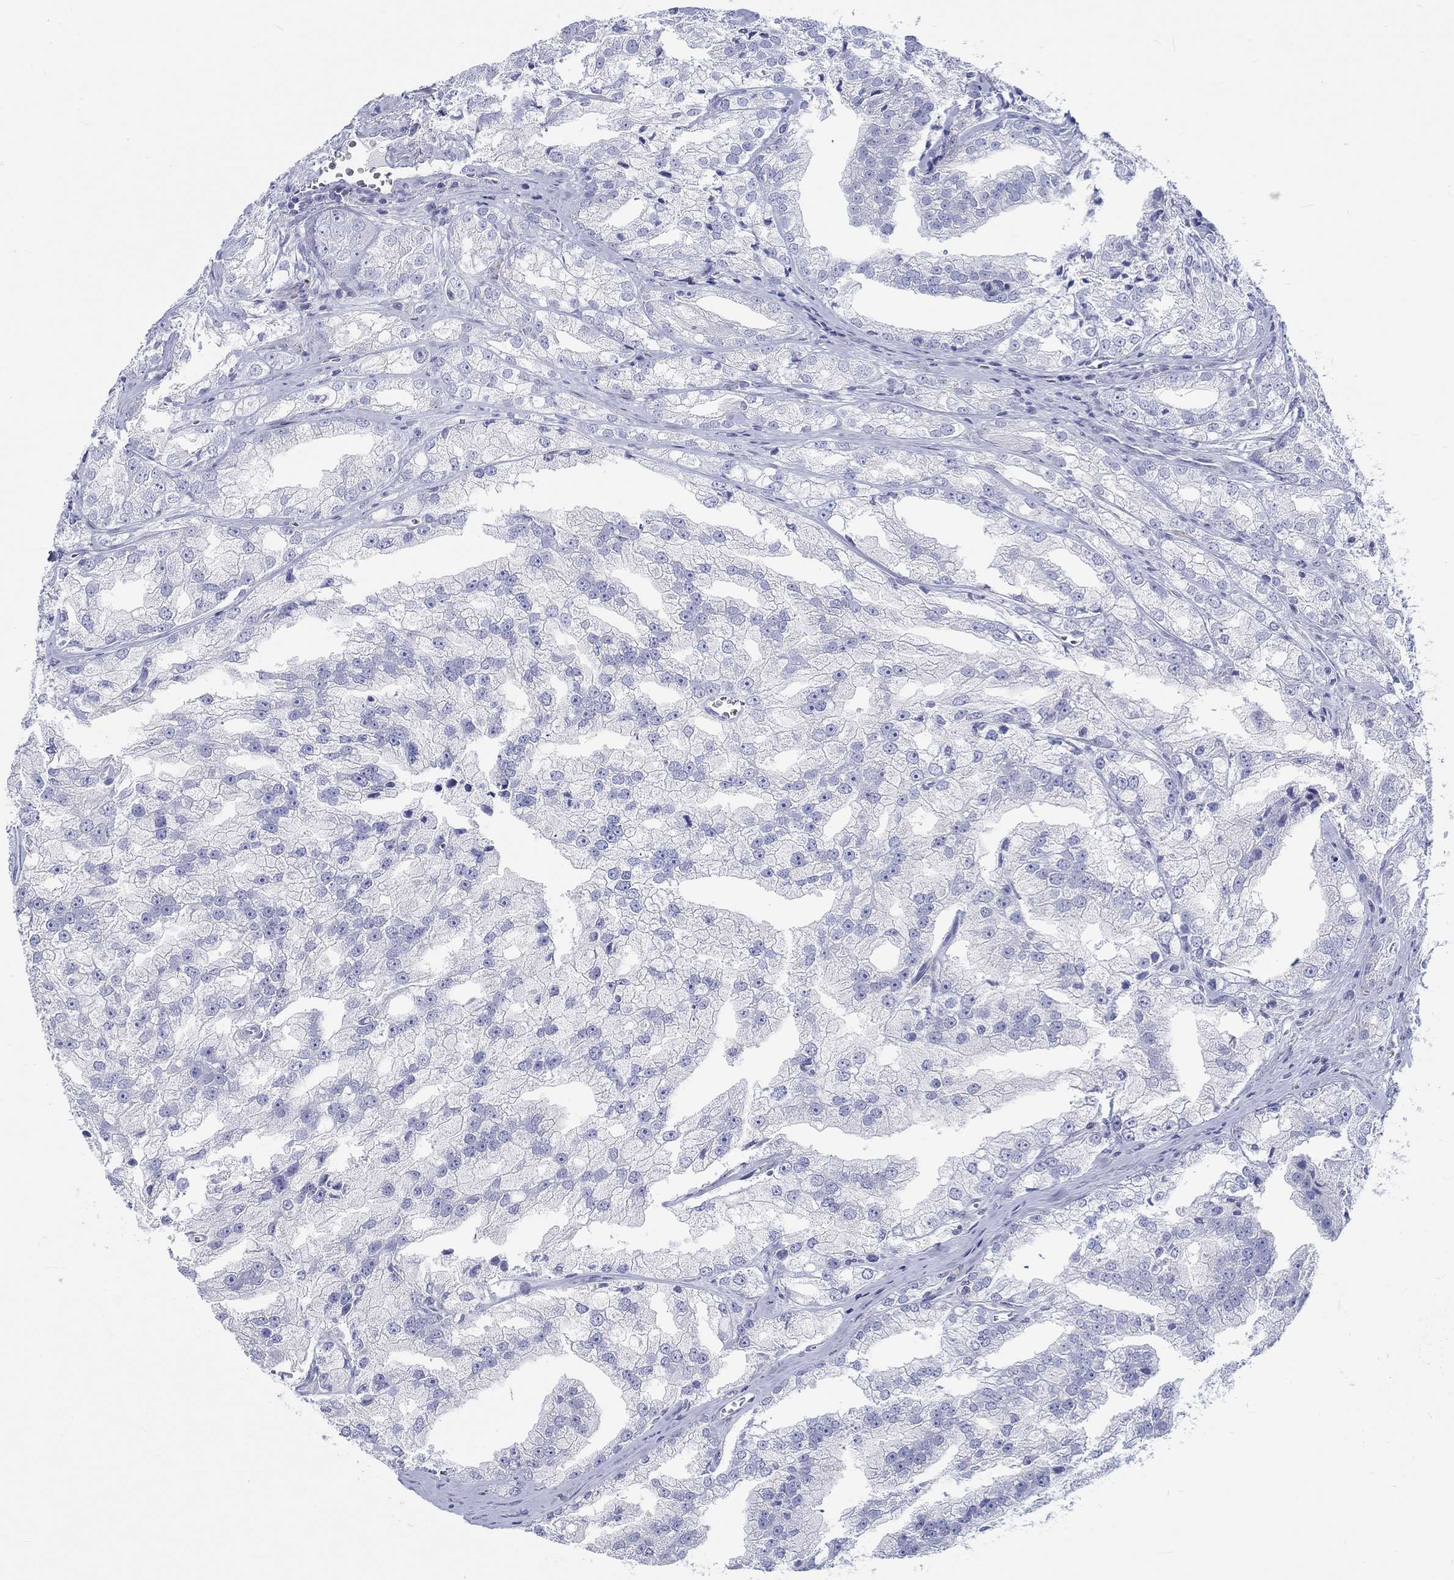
{"staining": {"intensity": "negative", "quantity": "none", "location": "none"}, "tissue": "prostate cancer", "cell_type": "Tumor cells", "image_type": "cancer", "snomed": [{"axis": "morphology", "description": "Adenocarcinoma, NOS"}, {"axis": "topography", "description": "Prostate"}], "caption": "This is an immunohistochemistry (IHC) image of human prostate cancer (adenocarcinoma). There is no staining in tumor cells.", "gene": "H1-1", "patient": {"sex": "male", "age": 70}}